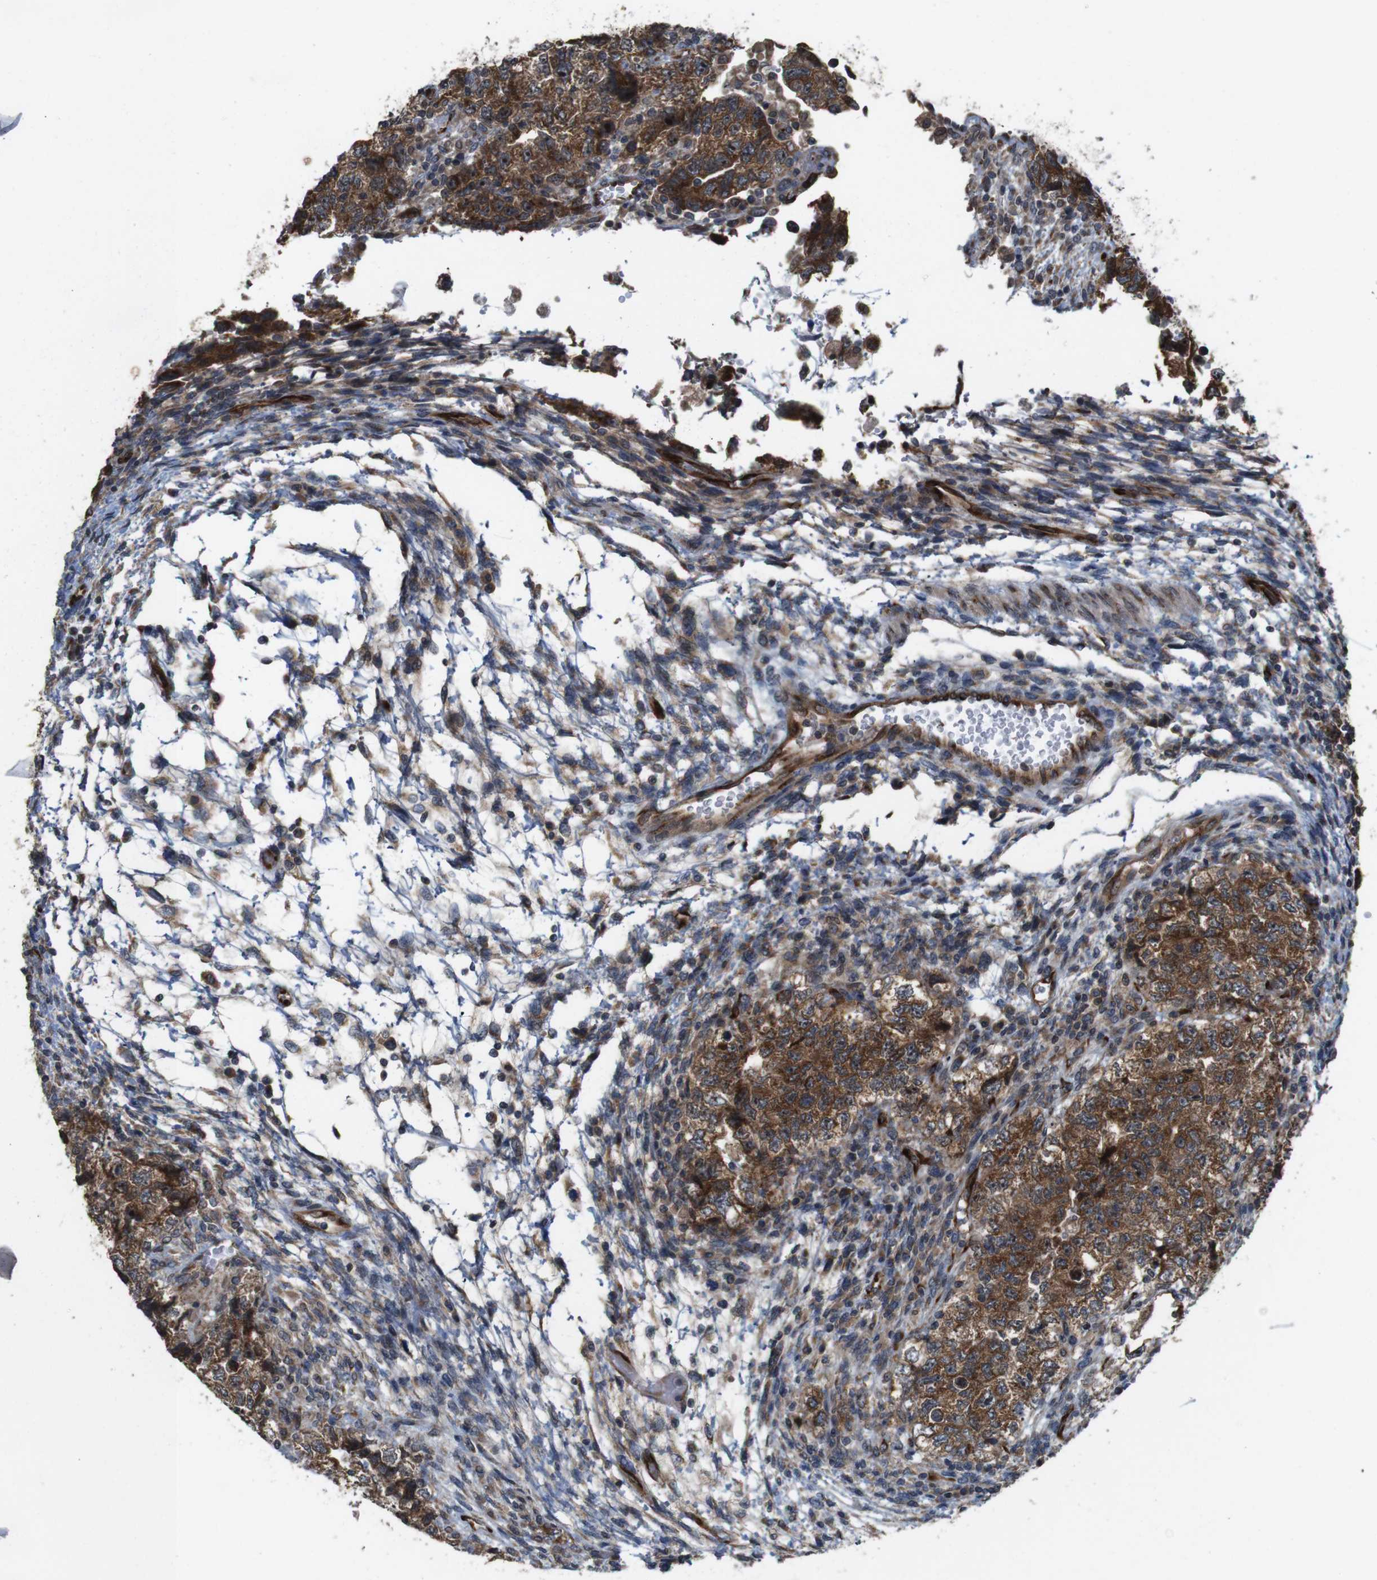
{"staining": {"intensity": "moderate", "quantity": ">75%", "location": "cytoplasmic/membranous"}, "tissue": "testis cancer", "cell_type": "Tumor cells", "image_type": "cancer", "snomed": [{"axis": "morphology", "description": "Carcinoma, Embryonal, NOS"}, {"axis": "topography", "description": "Testis"}], "caption": "An image of human testis cancer stained for a protein demonstrates moderate cytoplasmic/membranous brown staining in tumor cells.", "gene": "EFCAB14", "patient": {"sex": "male", "age": 36}}